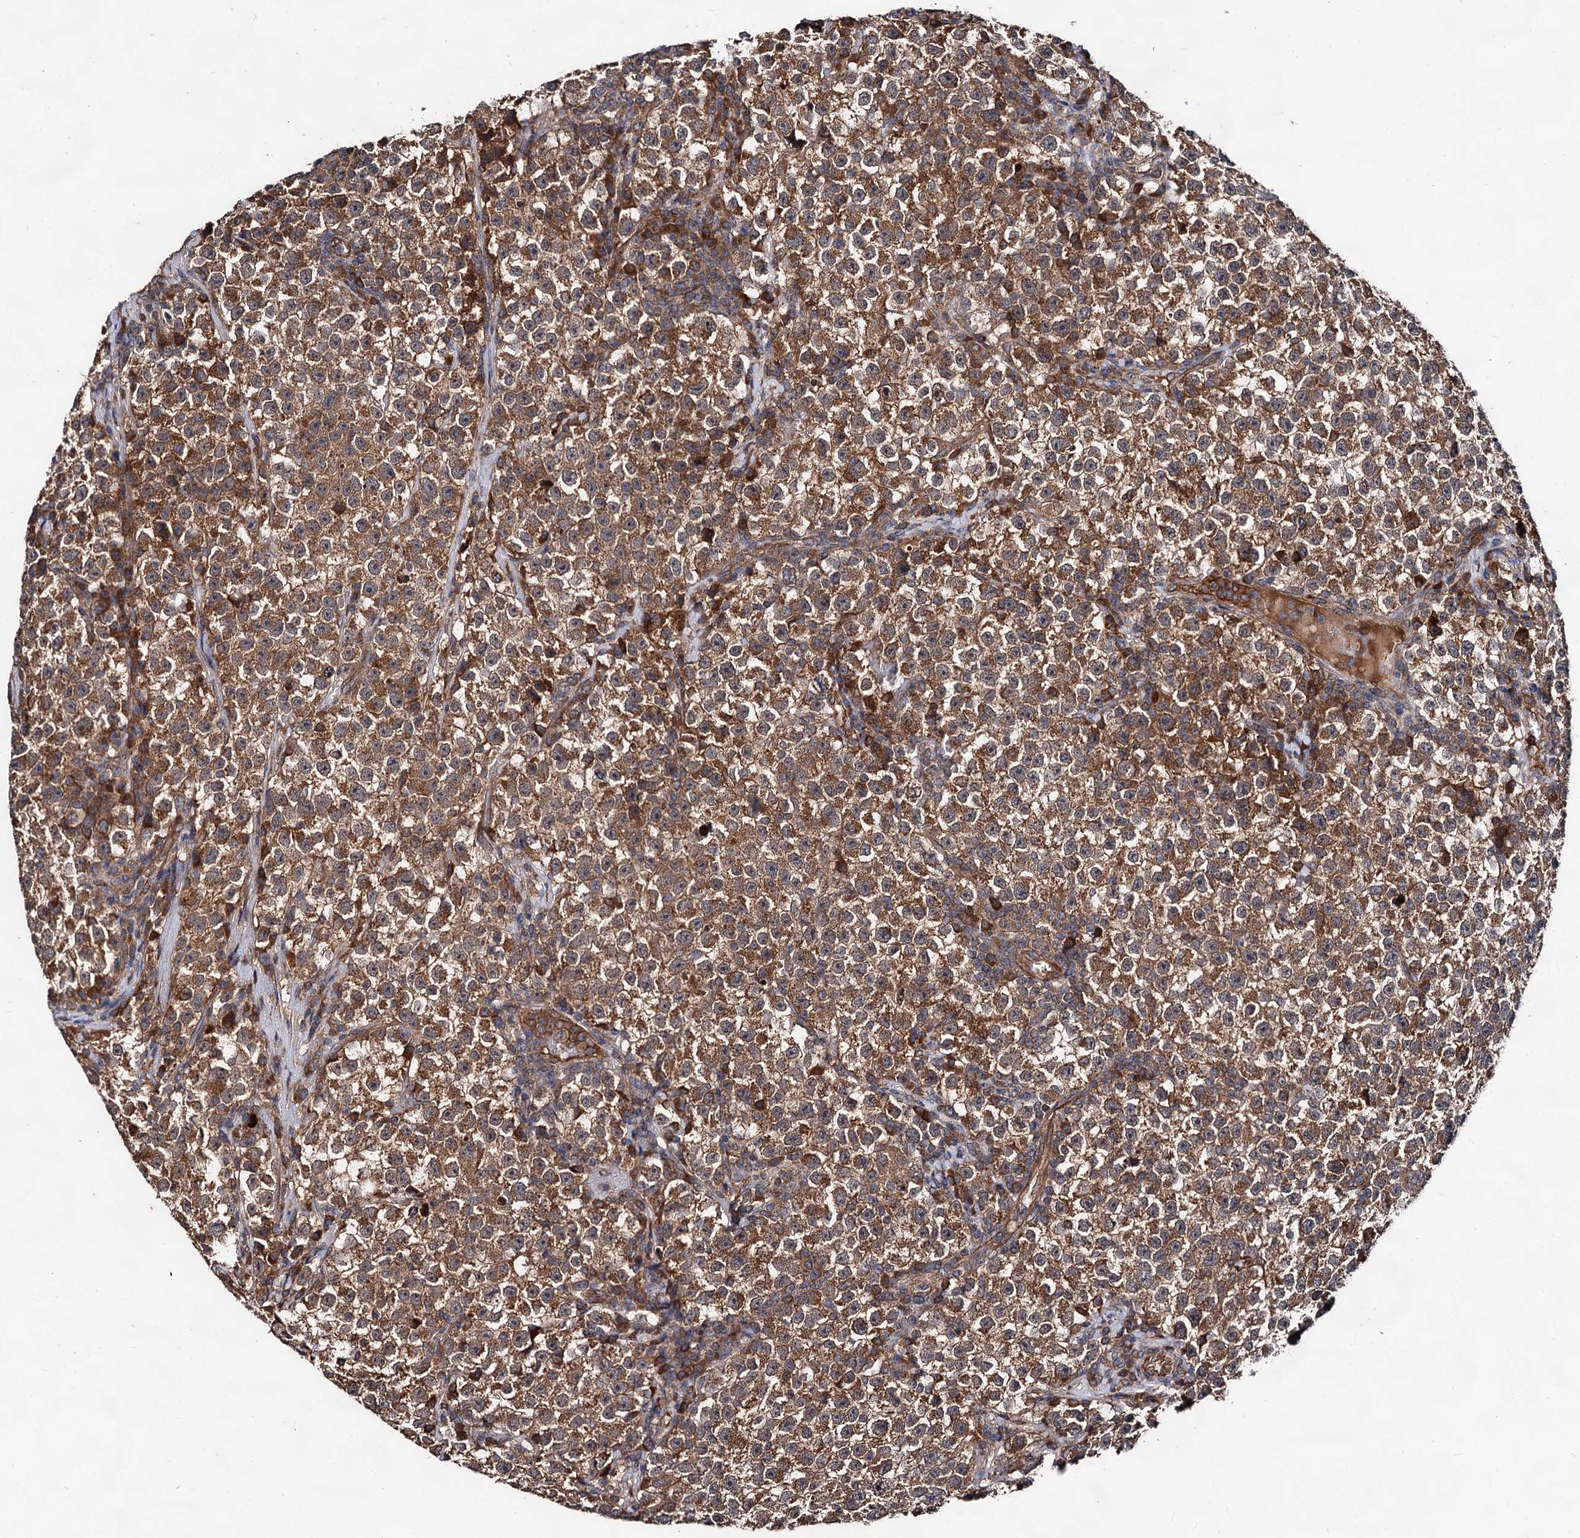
{"staining": {"intensity": "moderate", "quantity": ">75%", "location": "cytoplasmic/membranous"}, "tissue": "testis cancer", "cell_type": "Tumor cells", "image_type": "cancer", "snomed": [{"axis": "morphology", "description": "Seminoma, NOS"}, {"axis": "topography", "description": "Testis"}], "caption": "Immunohistochemistry (IHC) staining of testis cancer (seminoma), which demonstrates medium levels of moderate cytoplasmic/membranous staining in approximately >75% of tumor cells indicating moderate cytoplasmic/membranous protein staining. The staining was performed using DAB (brown) for protein detection and nuclei were counterstained in hematoxylin (blue).", "gene": "TEX9", "patient": {"sex": "male", "age": 22}}